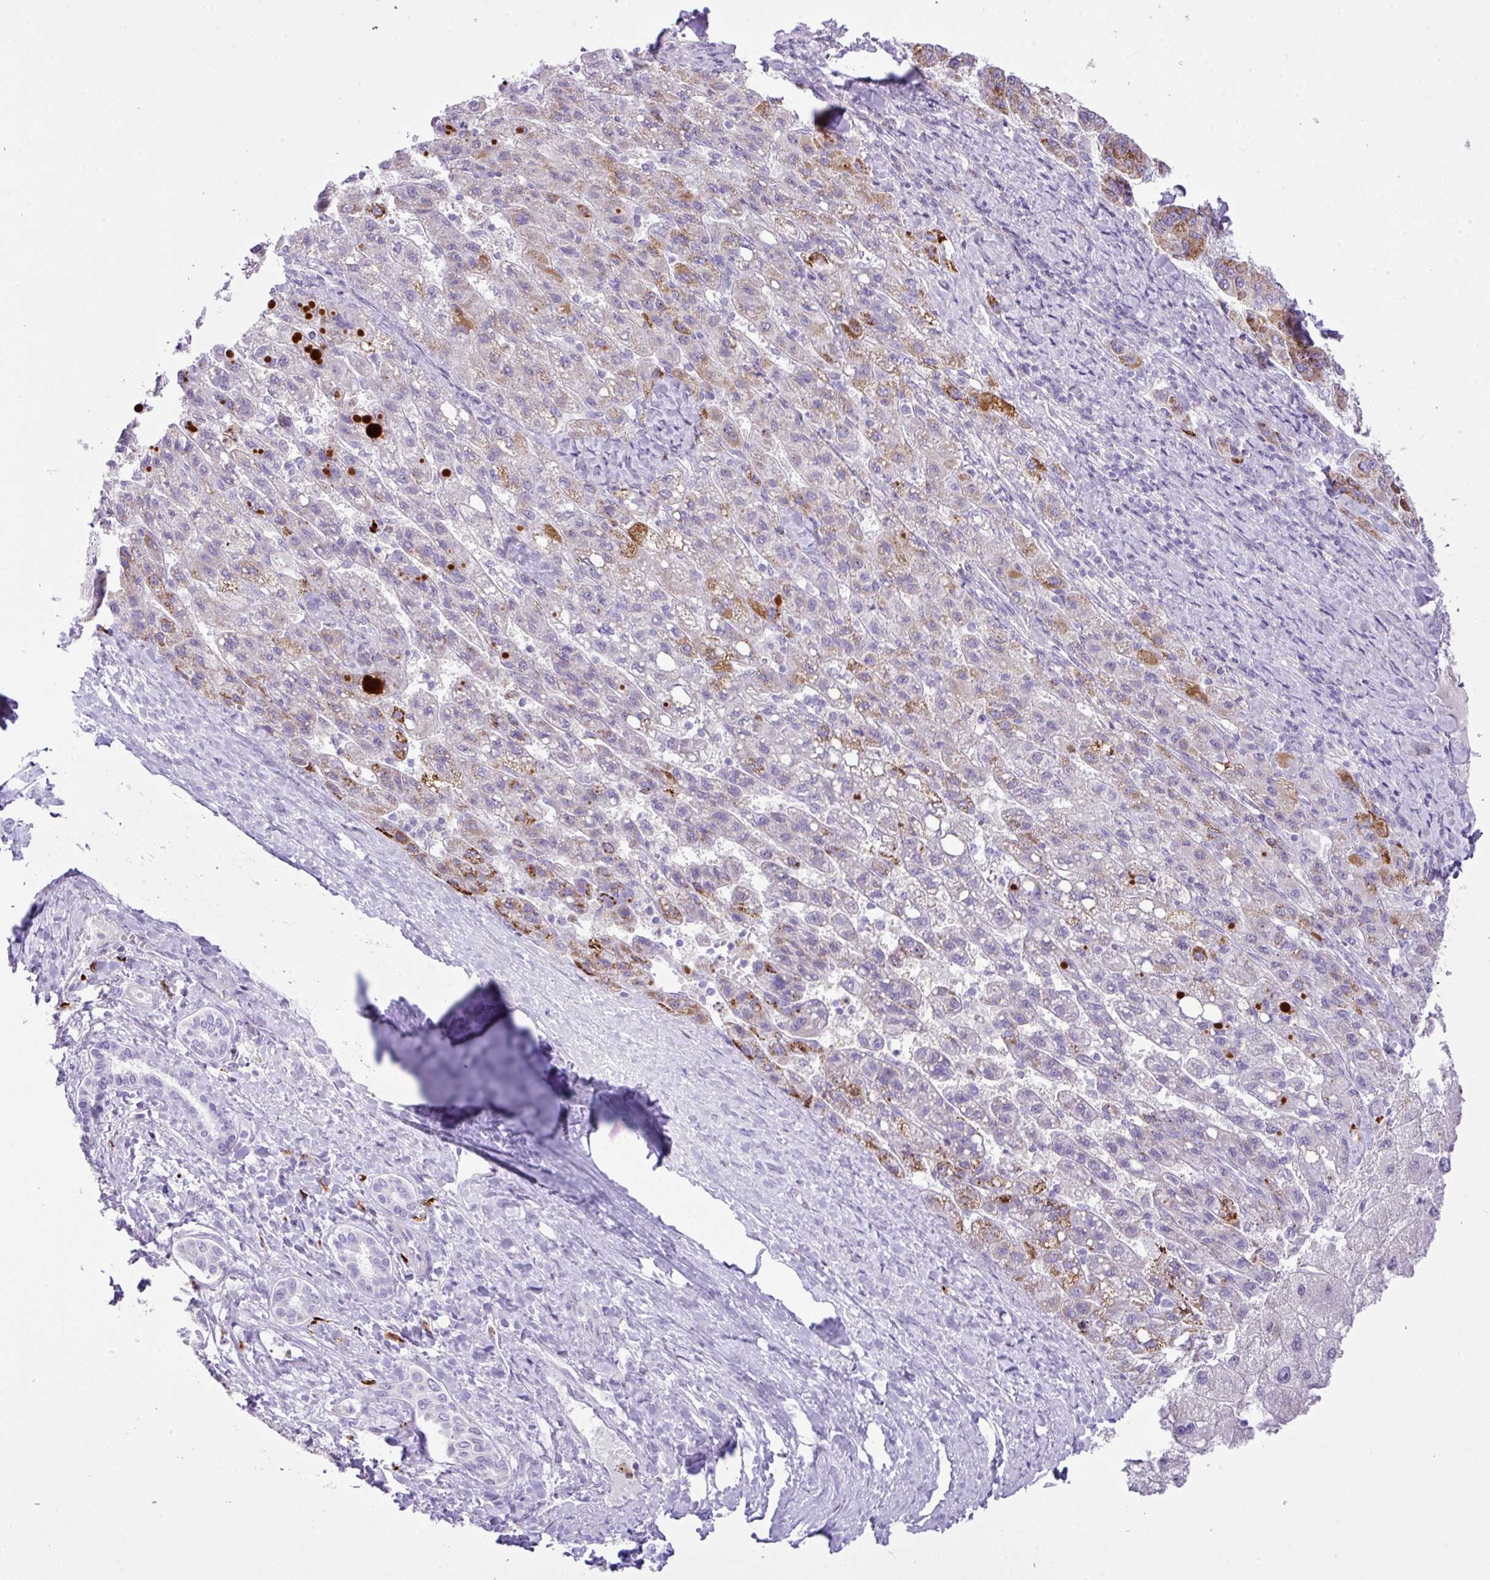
{"staining": {"intensity": "moderate", "quantity": "<25%", "location": "cytoplasmic/membranous"}, "tissue": "liver cancer", "cell_type": "Tumor cells", "image_type": "cancer", "snomed": [{"axis": "morphology", "description": "Carcinoma, Hepatocellular, NOS"}, {"axis": "topography", "description": "Liver"}], "caption": "A brown stain highlights moderate cytoplasmic/membranous staining of a protein in liver cancer tumor cells. (Brightfield microscopy of DAB IHC at high magnification).", "gene": "RCAN2", "patient": {"sex": "female", "age": 82}}